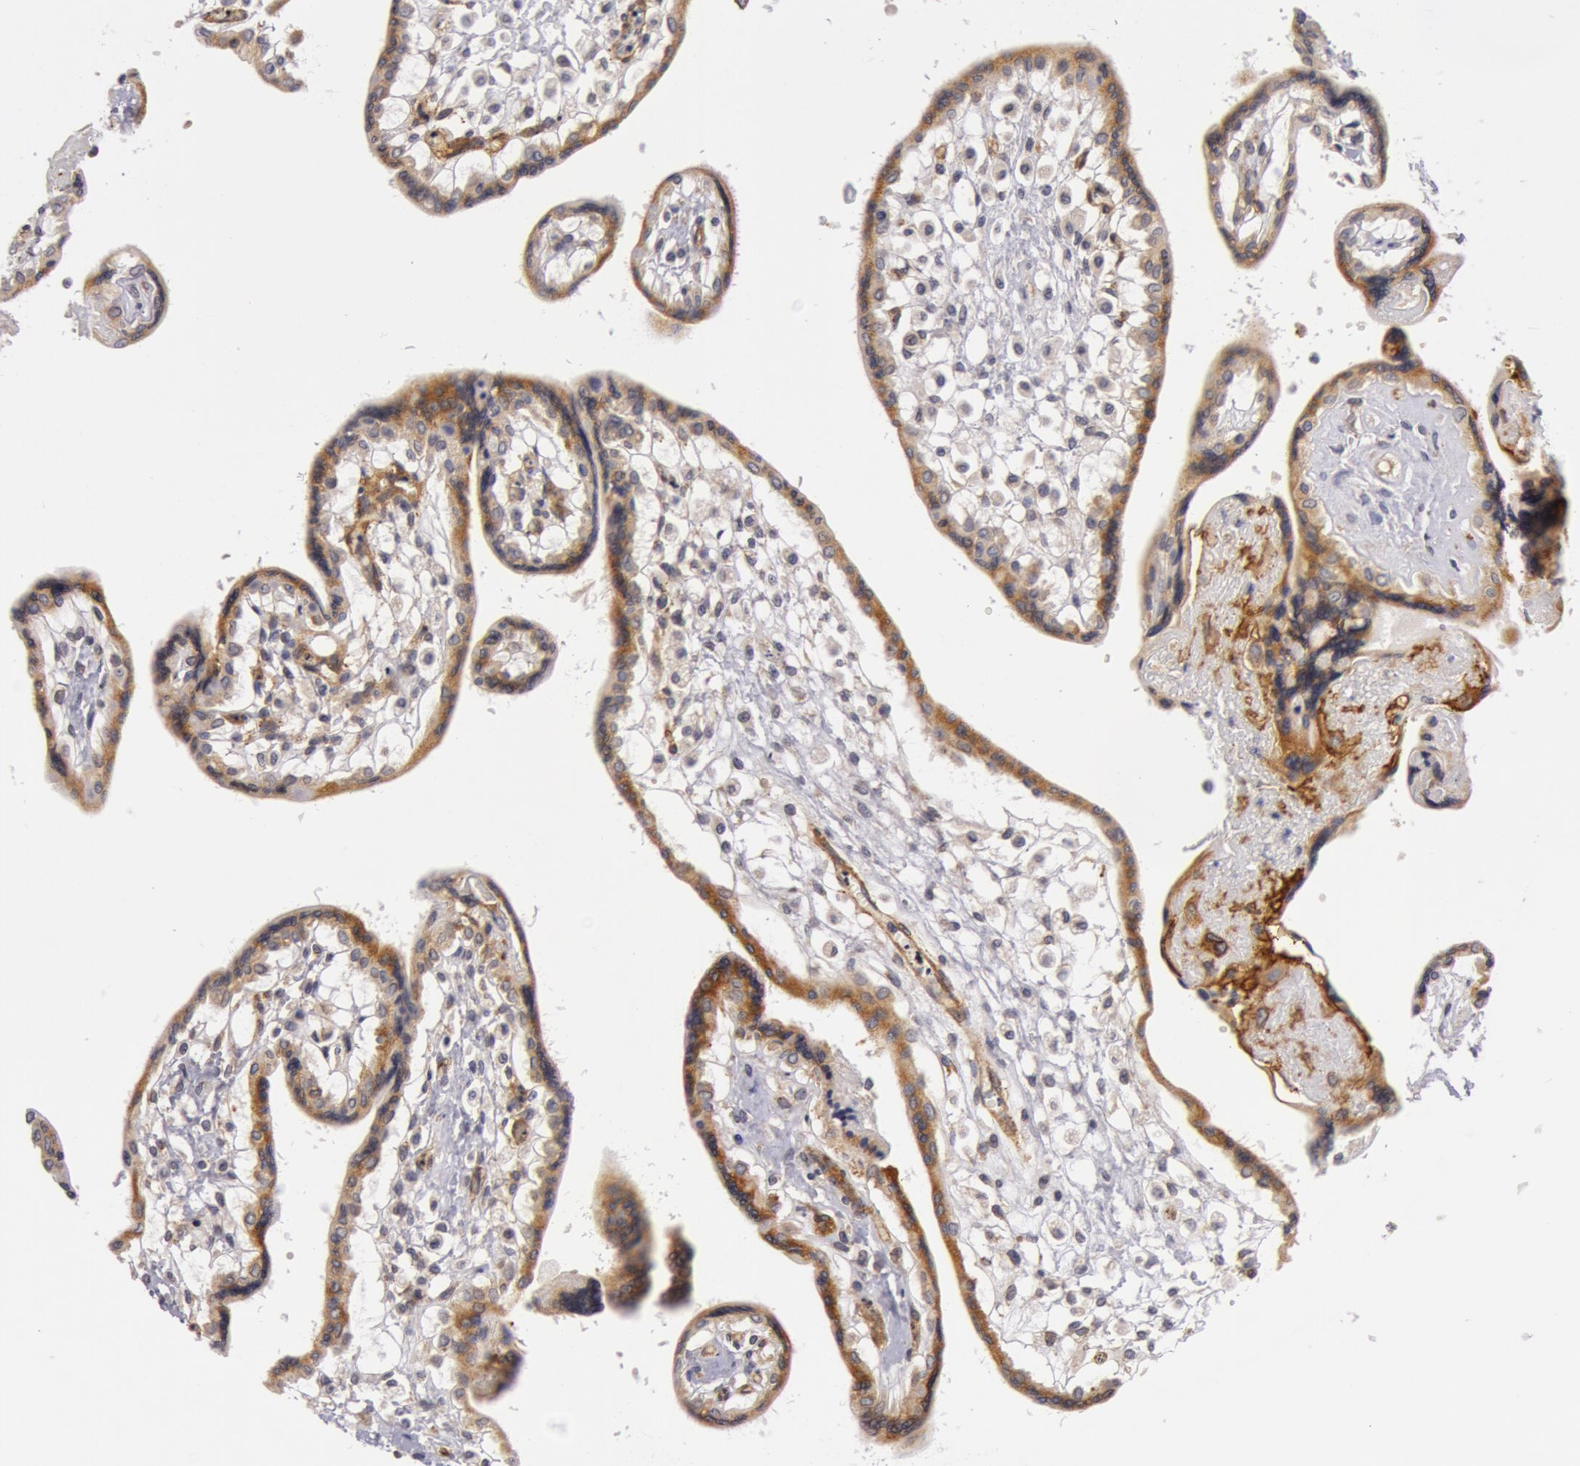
{"staining": {"intensity": "weak", "quantity": ">75%", "location": "cytoplasmic/membranous"}, "tissue": "placenta", "cell_type": "Decidual cells", "image_type": "normal", "snomed": [{"axis": "morphology", "description": "Normal tissue, NOS"}, {"axis": "topography", "description": "Placenta"}], "caption": "Protein staining exhibits weak cytoplasmic/membranous expression in about >75% of decidual cells in benign placenta.", "gene": "IL23A", "patient": {"sex": "female", "age": 31}}